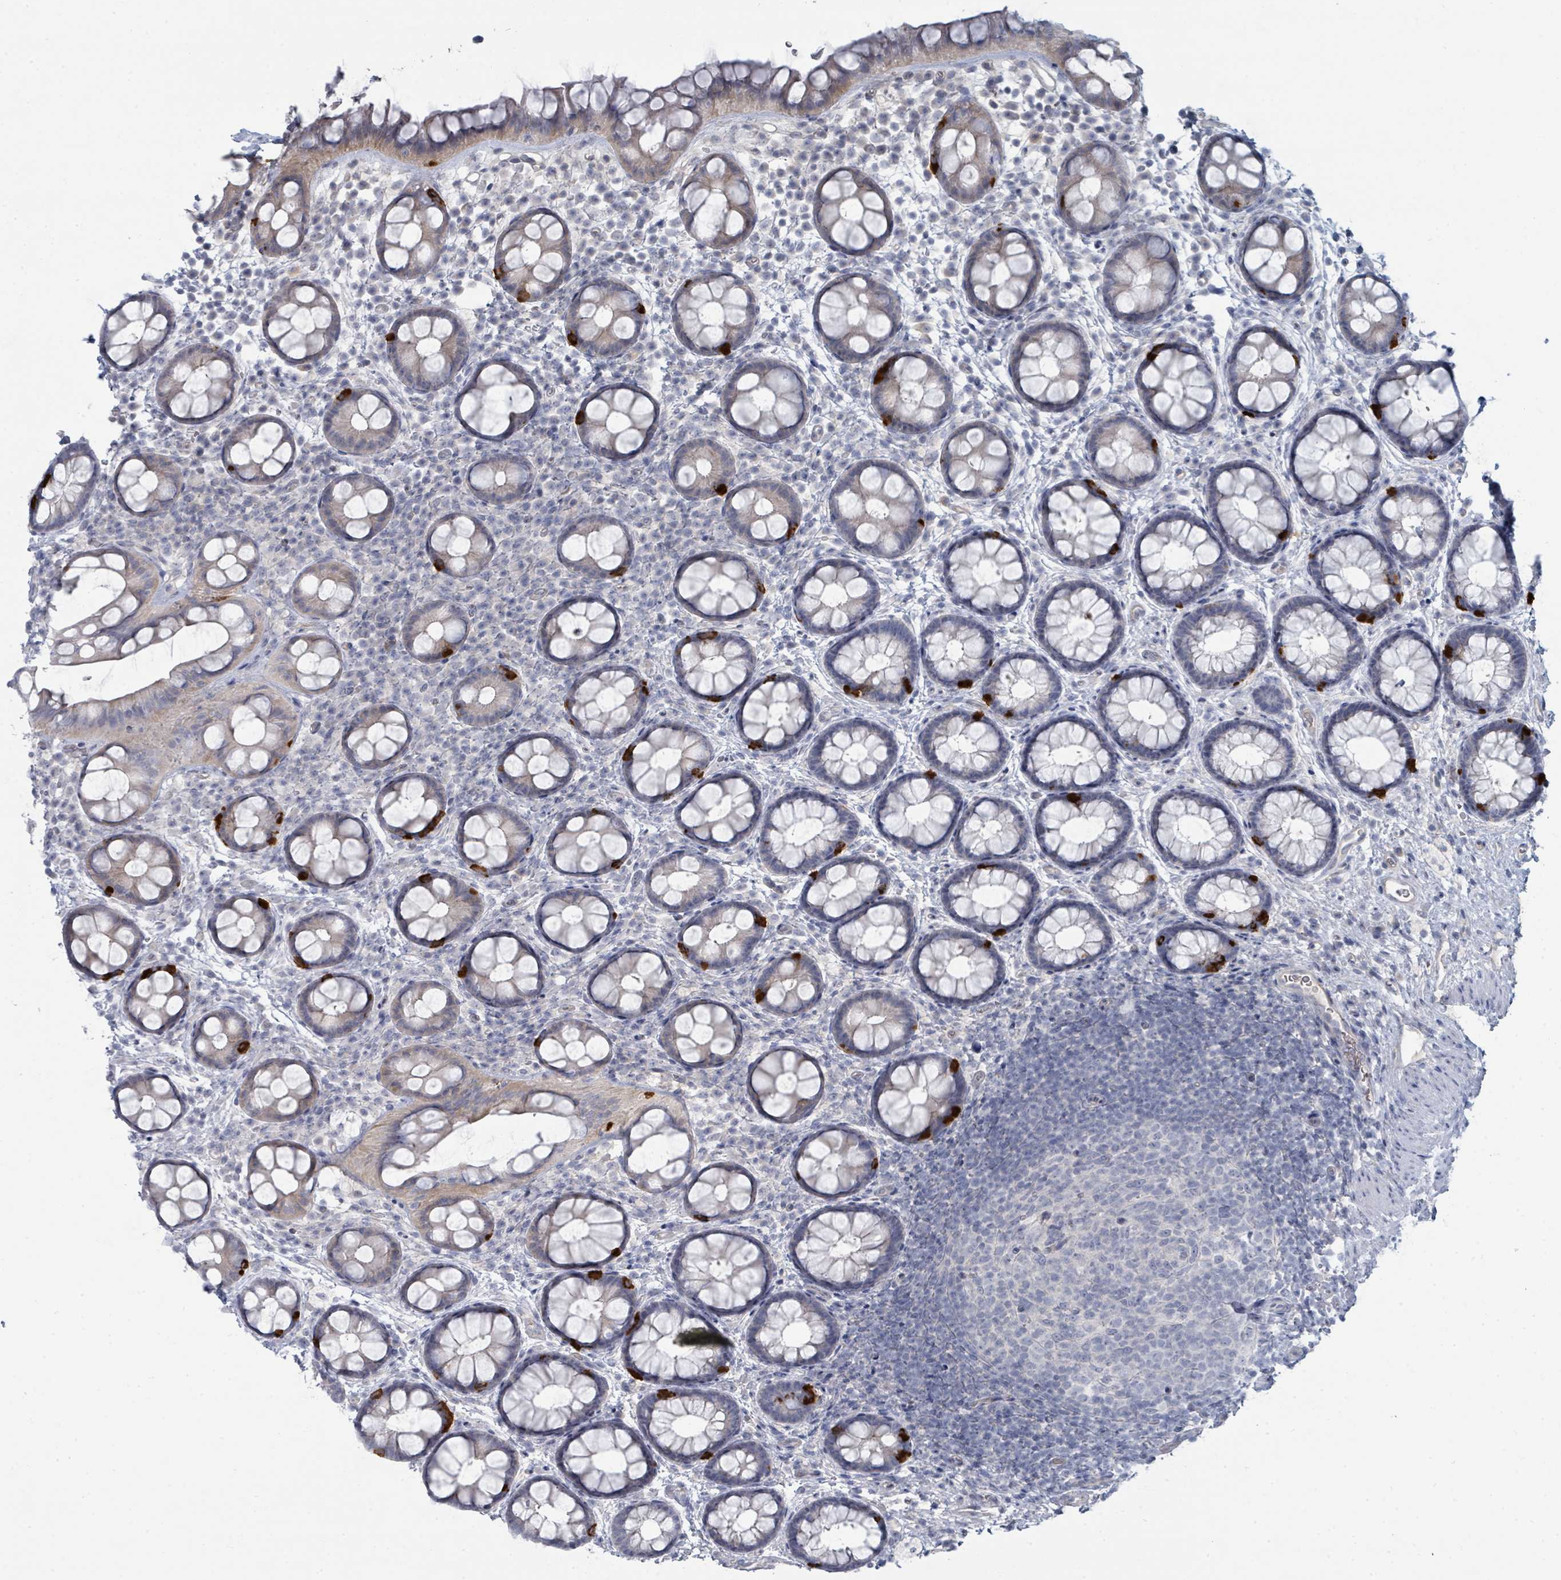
{"staining": {"intensity": "strong", "quantity": "<25%", "location": "cytoplasmic/membranous"}, "tissue": "rectum", "cell_type": "Glandular cells", "image_type": "normal", "snomed": [{"axis": "morphology", "description": "Normal tissue, NOS"}, {"axis": "topography", "description": "Rectum"}, {"axis": "topography", "description": "Peripheral nerve tissue"}], "caption": "Protein staining of normal rectum shows strong cytoplasmic/membranous expression in approximately <25% of glandular cells.", "gene": "SLC25A45", "patient": {"sex": "female", "age": 69}}